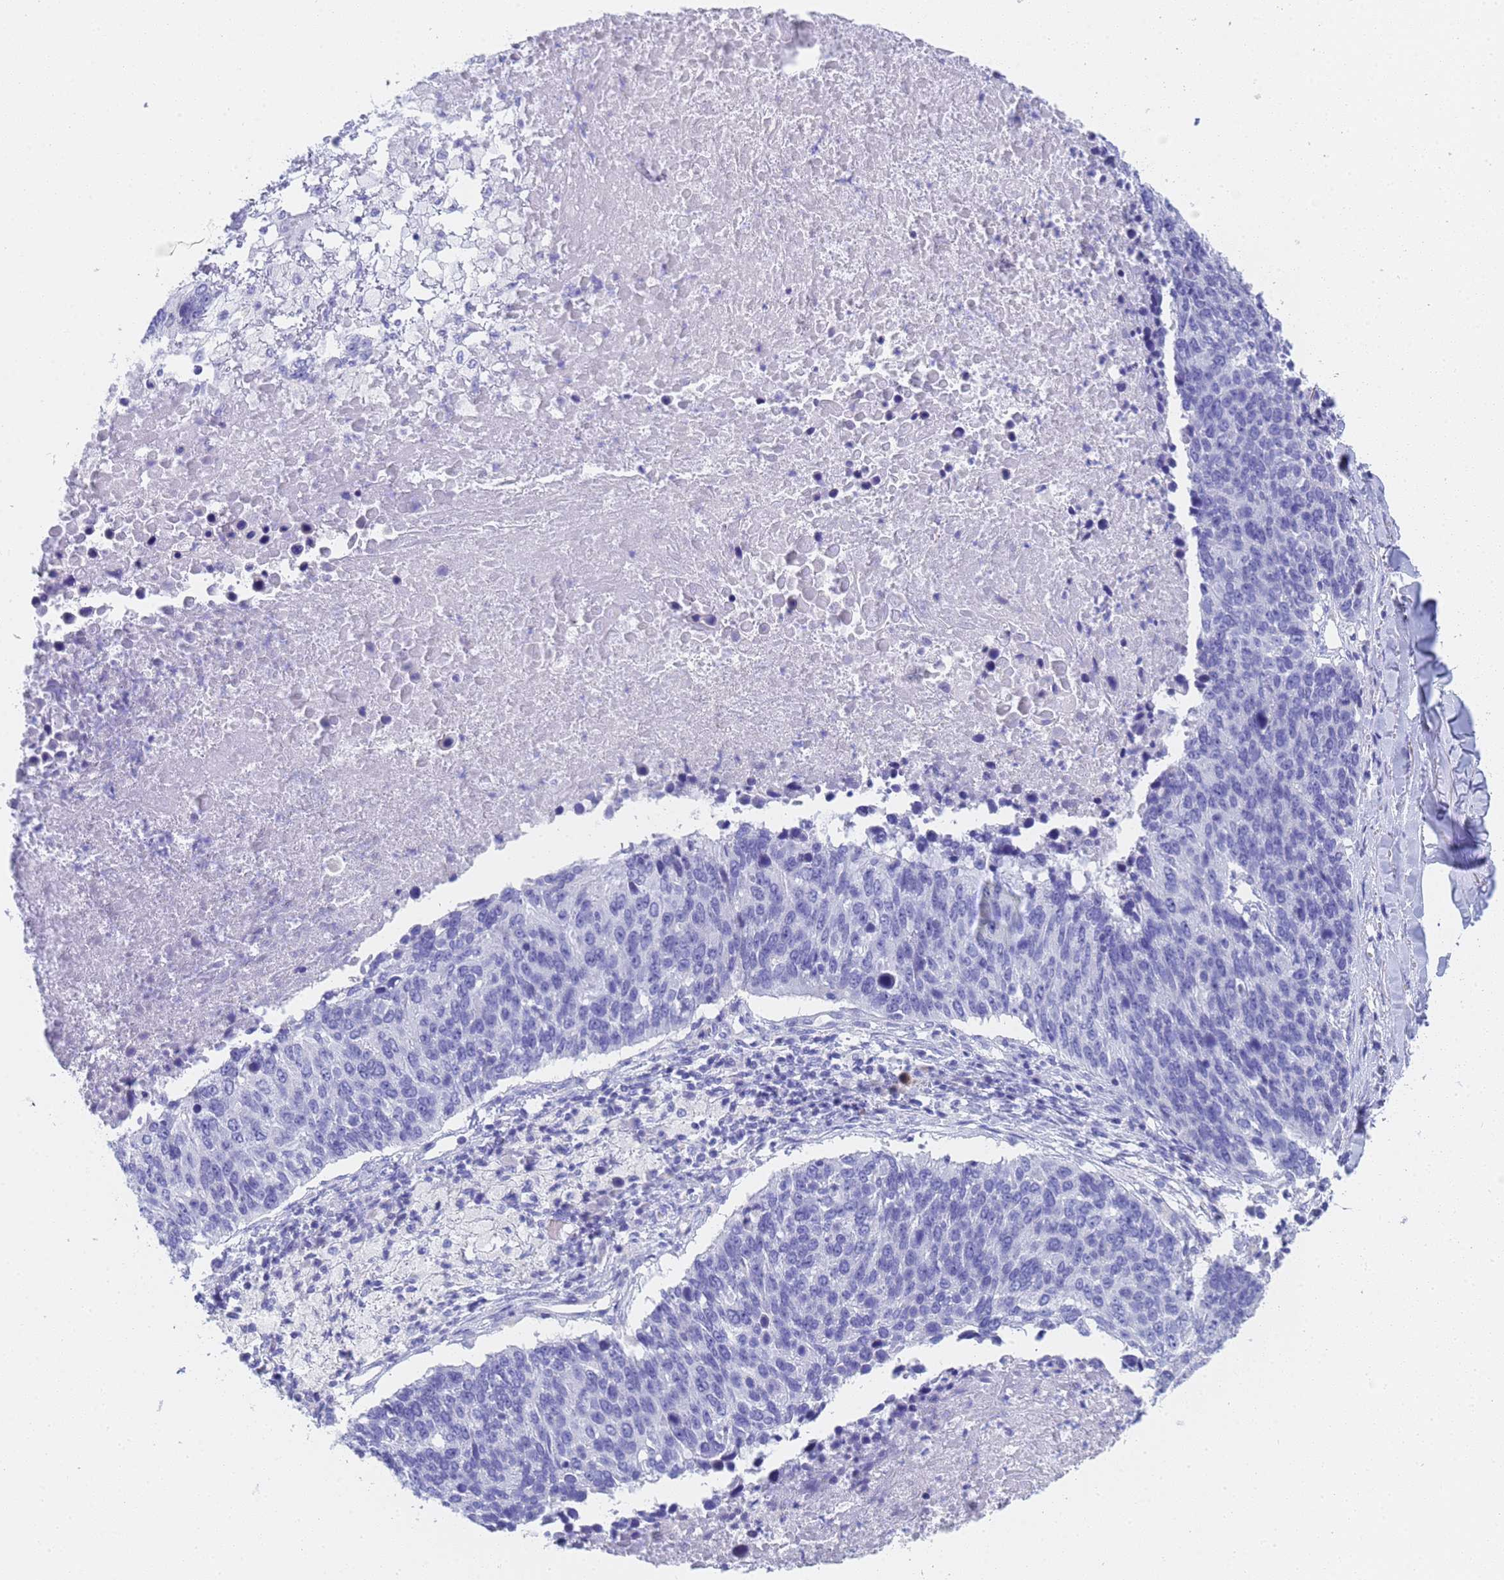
{"staining": {"intensity": "negative", "quantity": "none", "location": "none"}, "tissue": "lung cancer", "cell_type": "Tumor cells", "image_type": "cancer", "snomed": [{"axis": "morphology", "description": "Normal tissue, NOS"}, {"axis": "morphology", "description": "Squamous cell carcinoma, NOS"}, {"axis": "topography", "description": "Lymph node"}, {"axis": "topography", "description": "Lung"}], "caption": "This is an immunohistochemistry (IHC) micrograph of lung cancer. There is no positivity in tumor cells.", "gene": "STATH", "patient": {"sex": "male", "age": 66}}